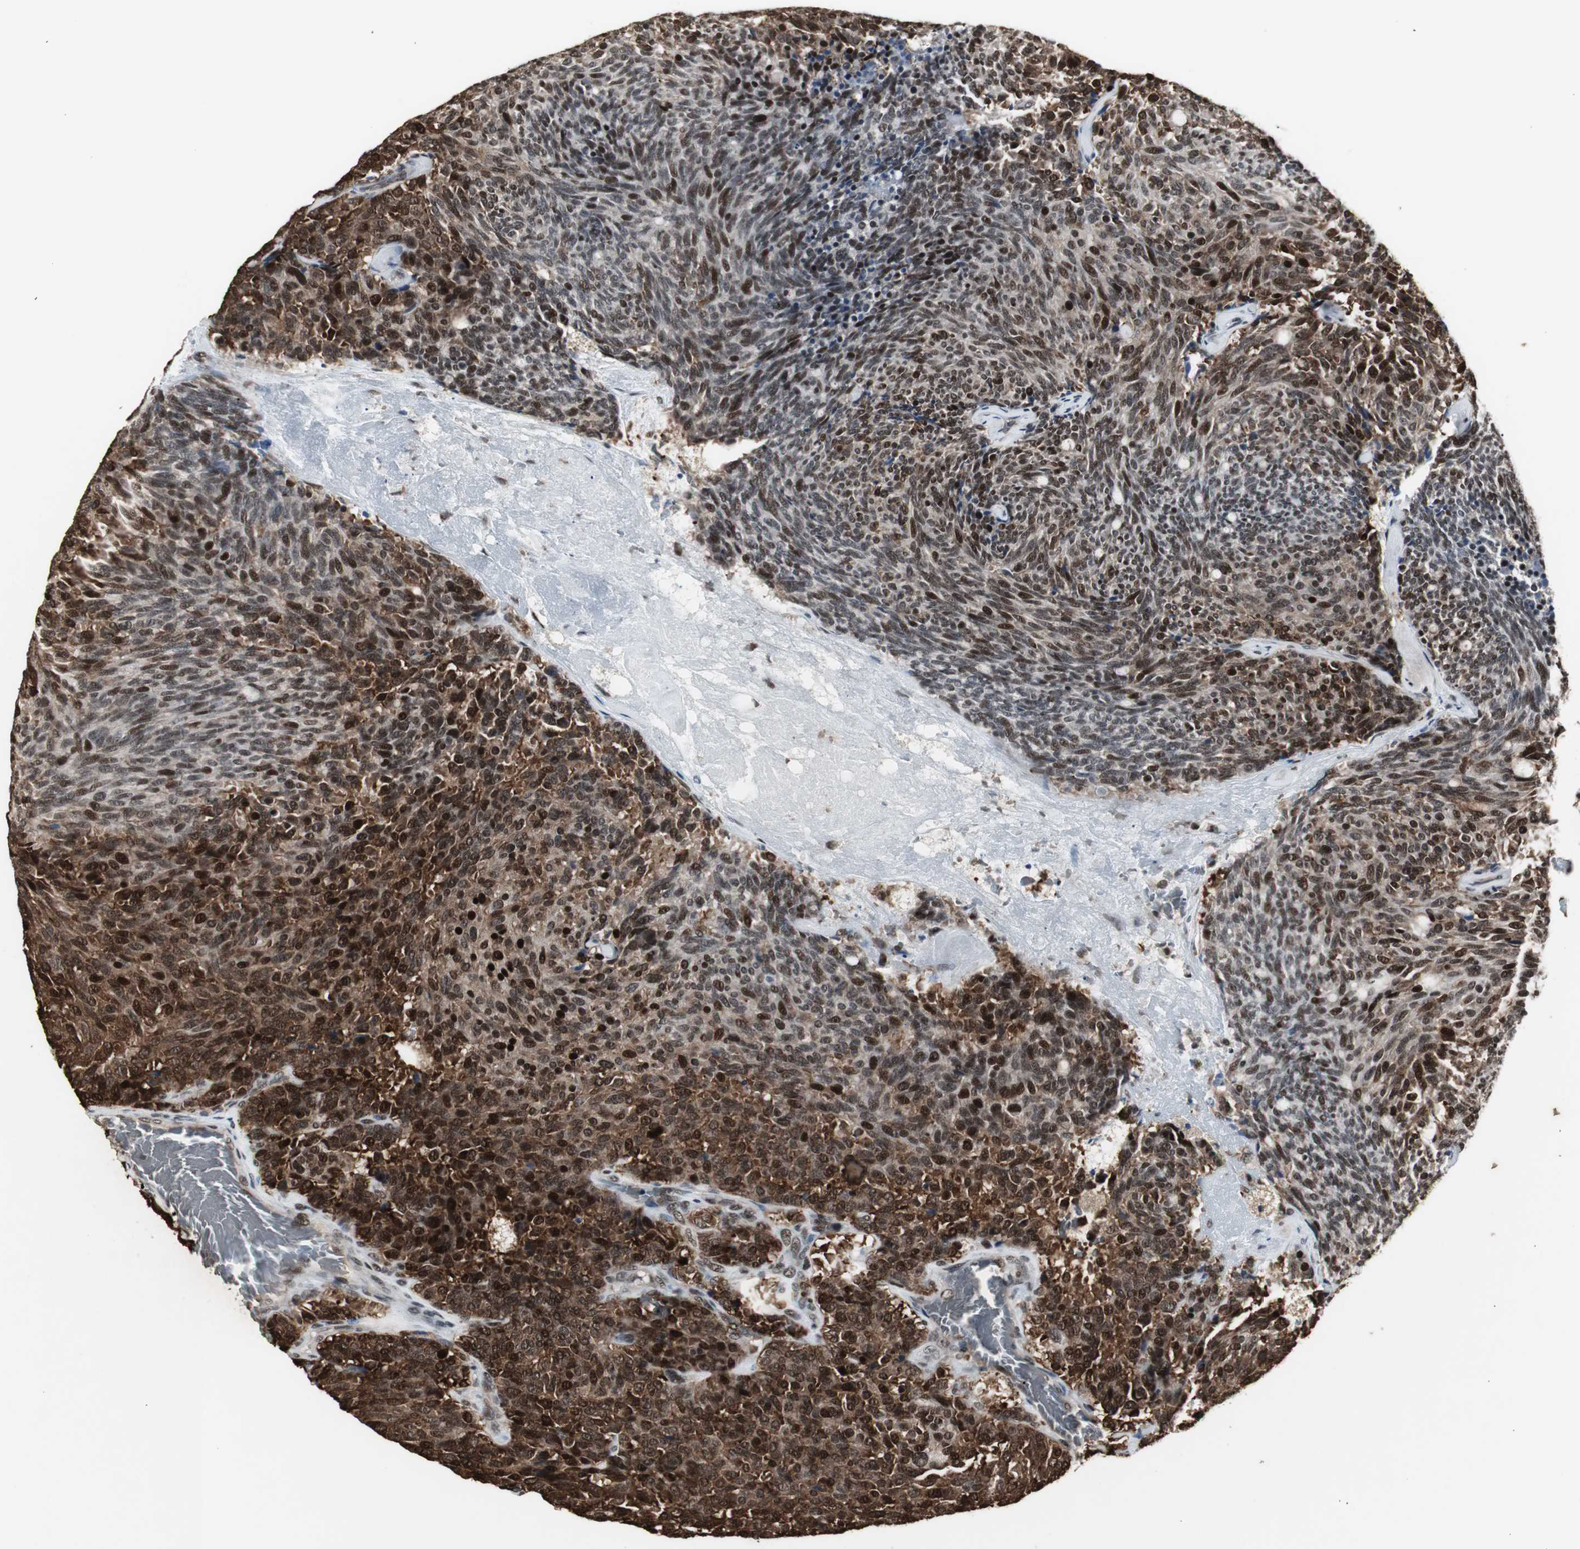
{"staining": {"intensity": "strong", "quantity": ">75%", "location": "cytoplasmic/membranous,nuclear"}, "tissue": "carcinoid", "cell_type": "Tumor cells", "image_type": "cancer", "snomed": [{"axis": "morphology", "description": "Carcinoid, malignant, NOS"}, {"axis": "topography", "description": "Pancreas"}], "caption": "Immunohistochemistry (IHC) photomicrograph of carcinoid stained for a protein (brown), which exhibits high levels of strong cytoplasmic/membranous and nuclear expression in approximately >75% of tumor cells.", "gene": "TAF5", "patient": {"sex": "female", "age": 54}}